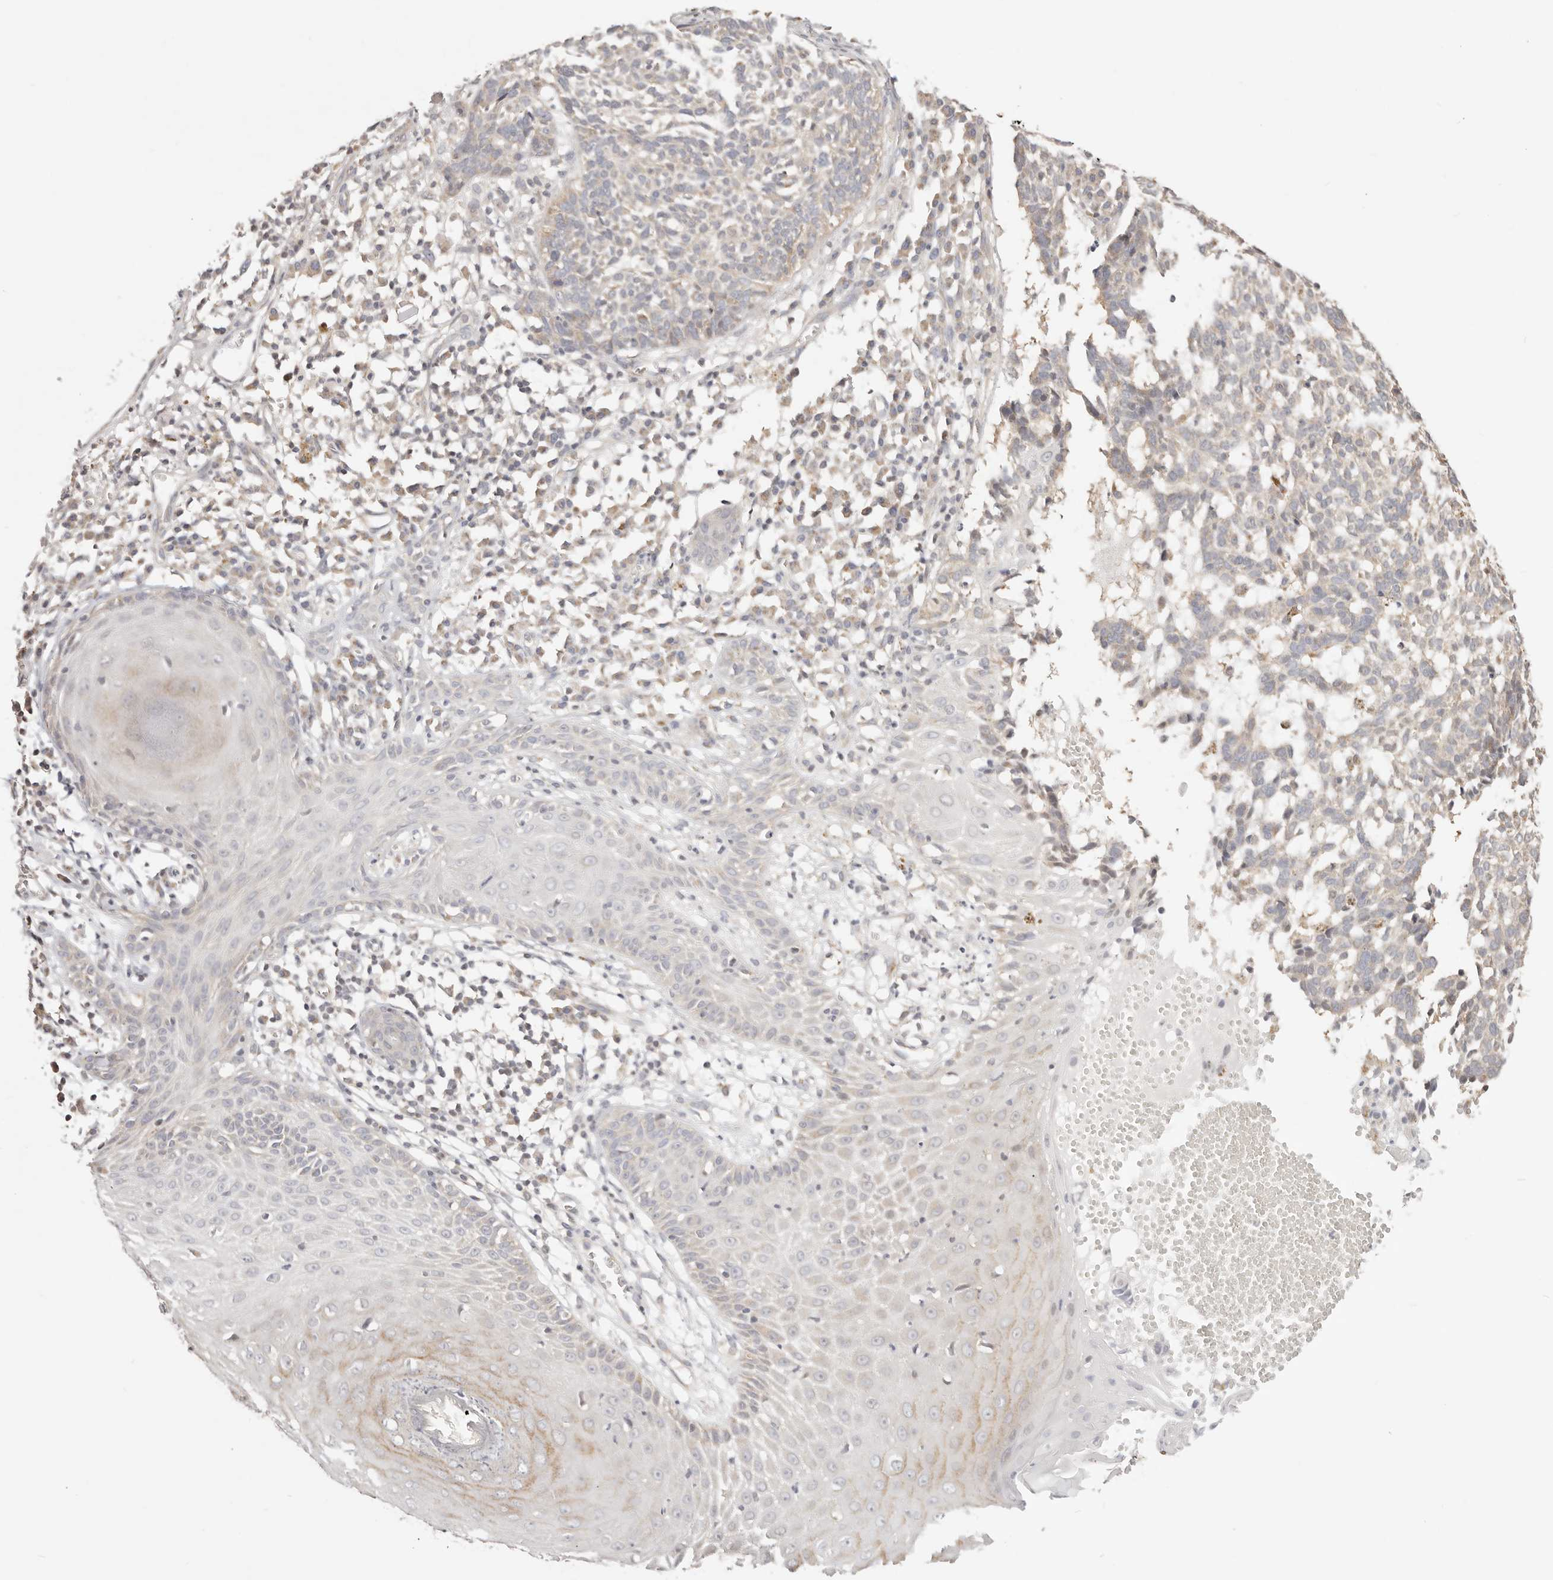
{"staining": {"intensity": "weak", "quantity": "<25%", "location": "cytoplasmic/membranous"}, "tissue": "skin cancer", "cell_type": "Tumor cells", "image_type": "cancer", "snomed": [{"axis": "morphology", "description": "Basal cell carcinoma"}, {"axis": "topography", "description": "Skin"}], "caption": "Immunohistochemistry of skin cancer (basal cell carcinoma) demonstrates no staining in tumor cells.", "gene": "KCMF1", "patient": {"sex": "male", "age": 85}}